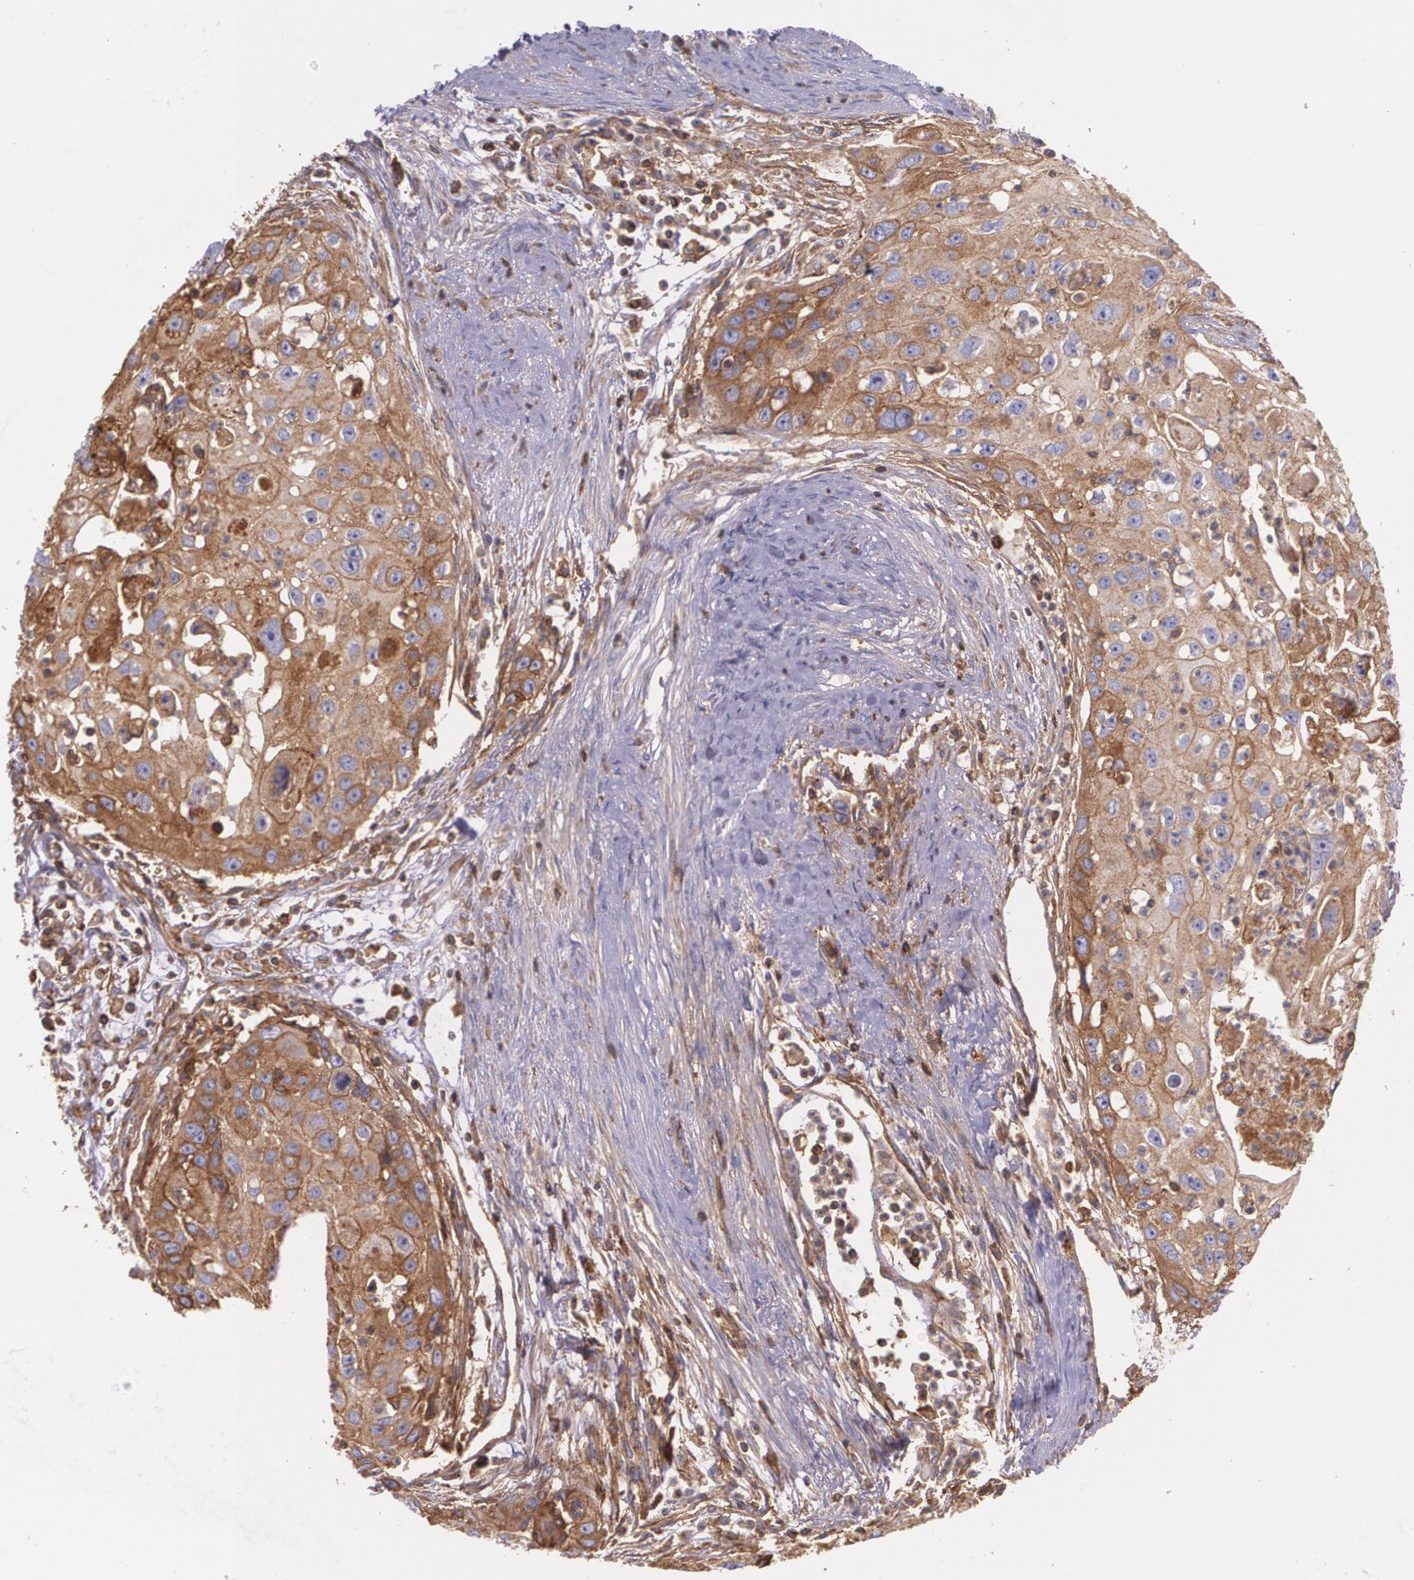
{"staining": {"intensity": "weak", "quantity": ">75%", "location": "cytoplasmic/membranous"}, "tissue": "head and neck cancer", "cell_type": "Tumor cells", "image_type": "cancer", "snomed": [{"axis": "morphology", "description": "Squamous cell carcinoma, NOS"}, {"axis": "topography", "description": "Head-Neck"}], "caption": "Squamous cell carcinoma (head and neck) stained with a protein marker displays weak staining in tumor cells.", "gene": "B2M", "patient": {"sex": "male", "age": 64}}